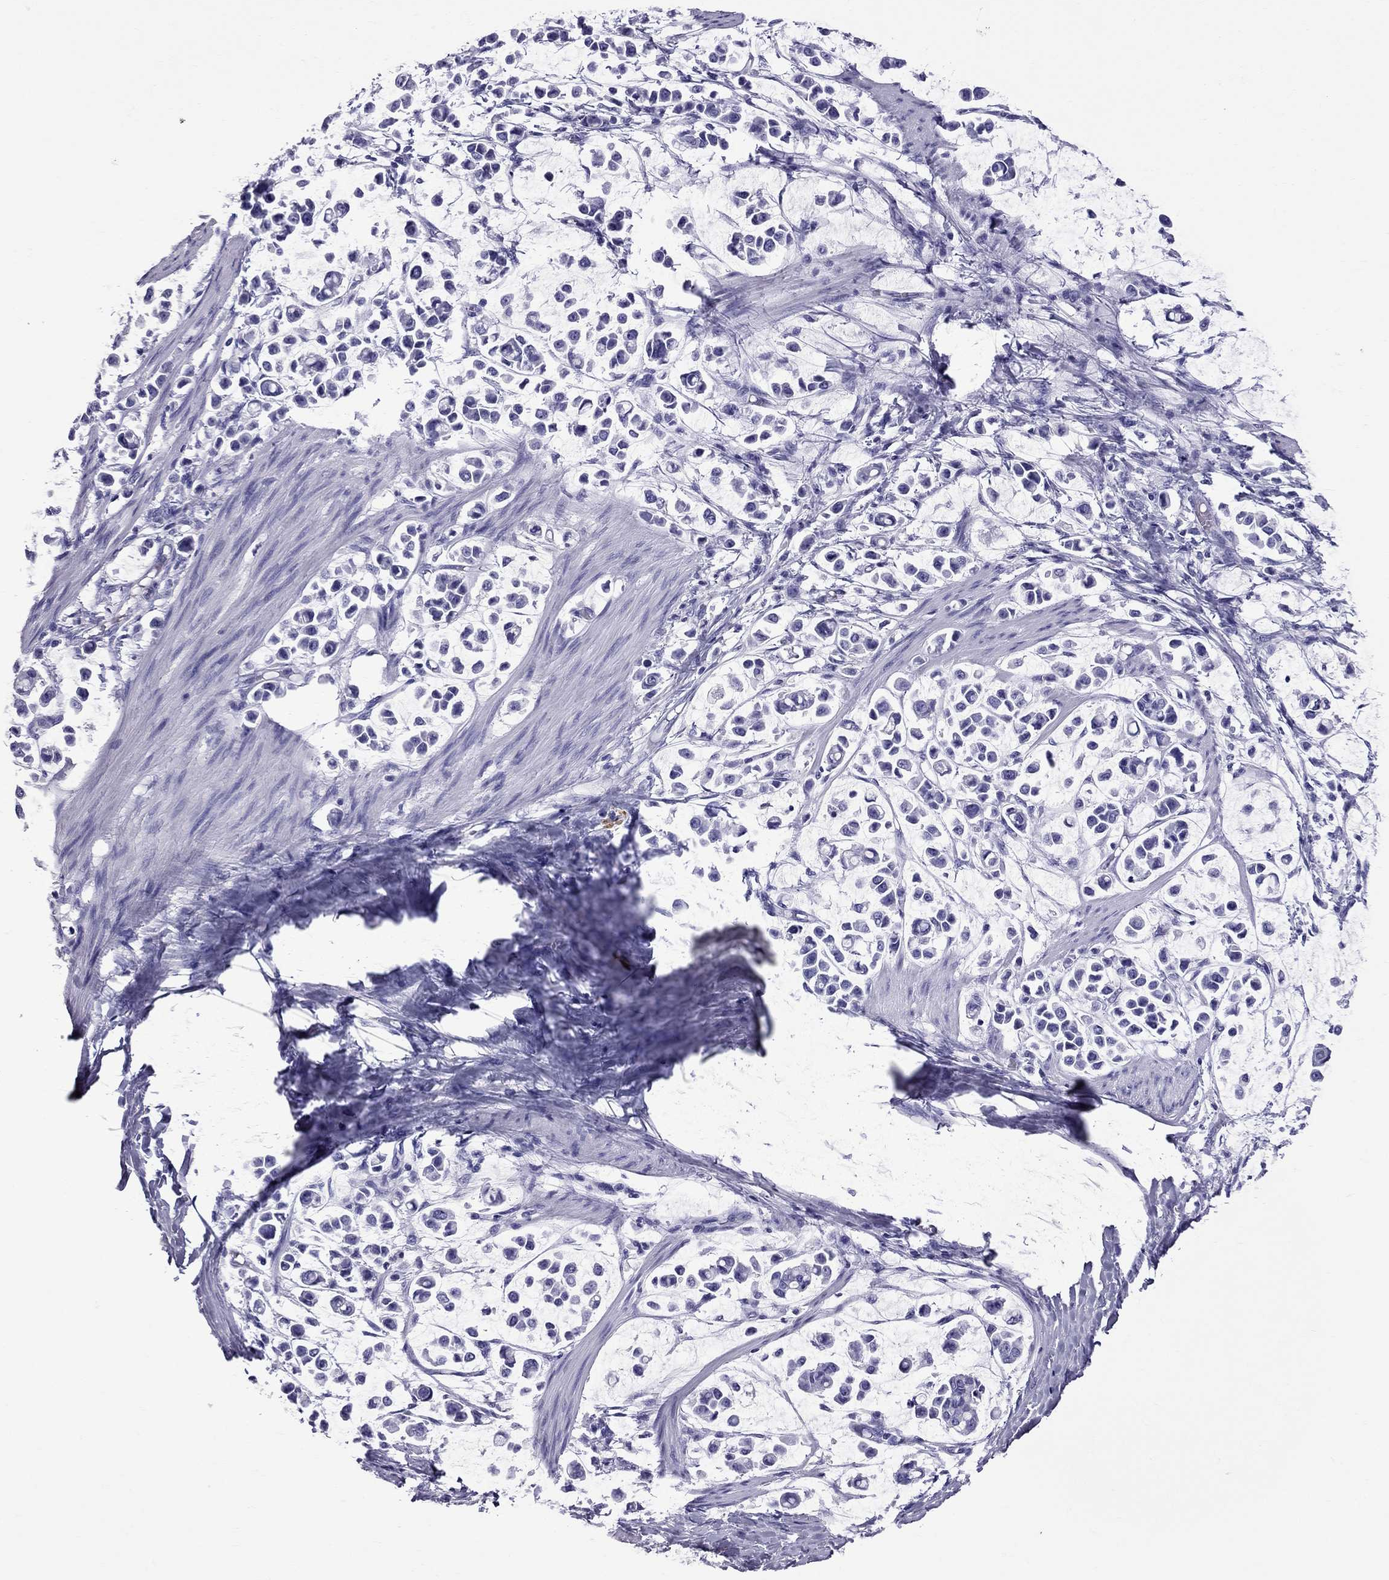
{"staining": {"intensity": "negative", "quantity": "none", "location": "none"}, "tissue": "stomach cancer", "cell_type": "Tumor cells", "image_type": "cancer", "snomed": [{"axis": "morphology", "description": "Adenocarcinoma, NOS"}, {"axis": "topography", "description": "Stomach"}], "caption": "DAB (3,3'-diaminobenzidine) immunohistochemical staining of human stomach adenocarcinoma exhibits no significant staining in tumor cells.", "gene": "SCART1", "patient": {"sex": "male", "age": 82}}